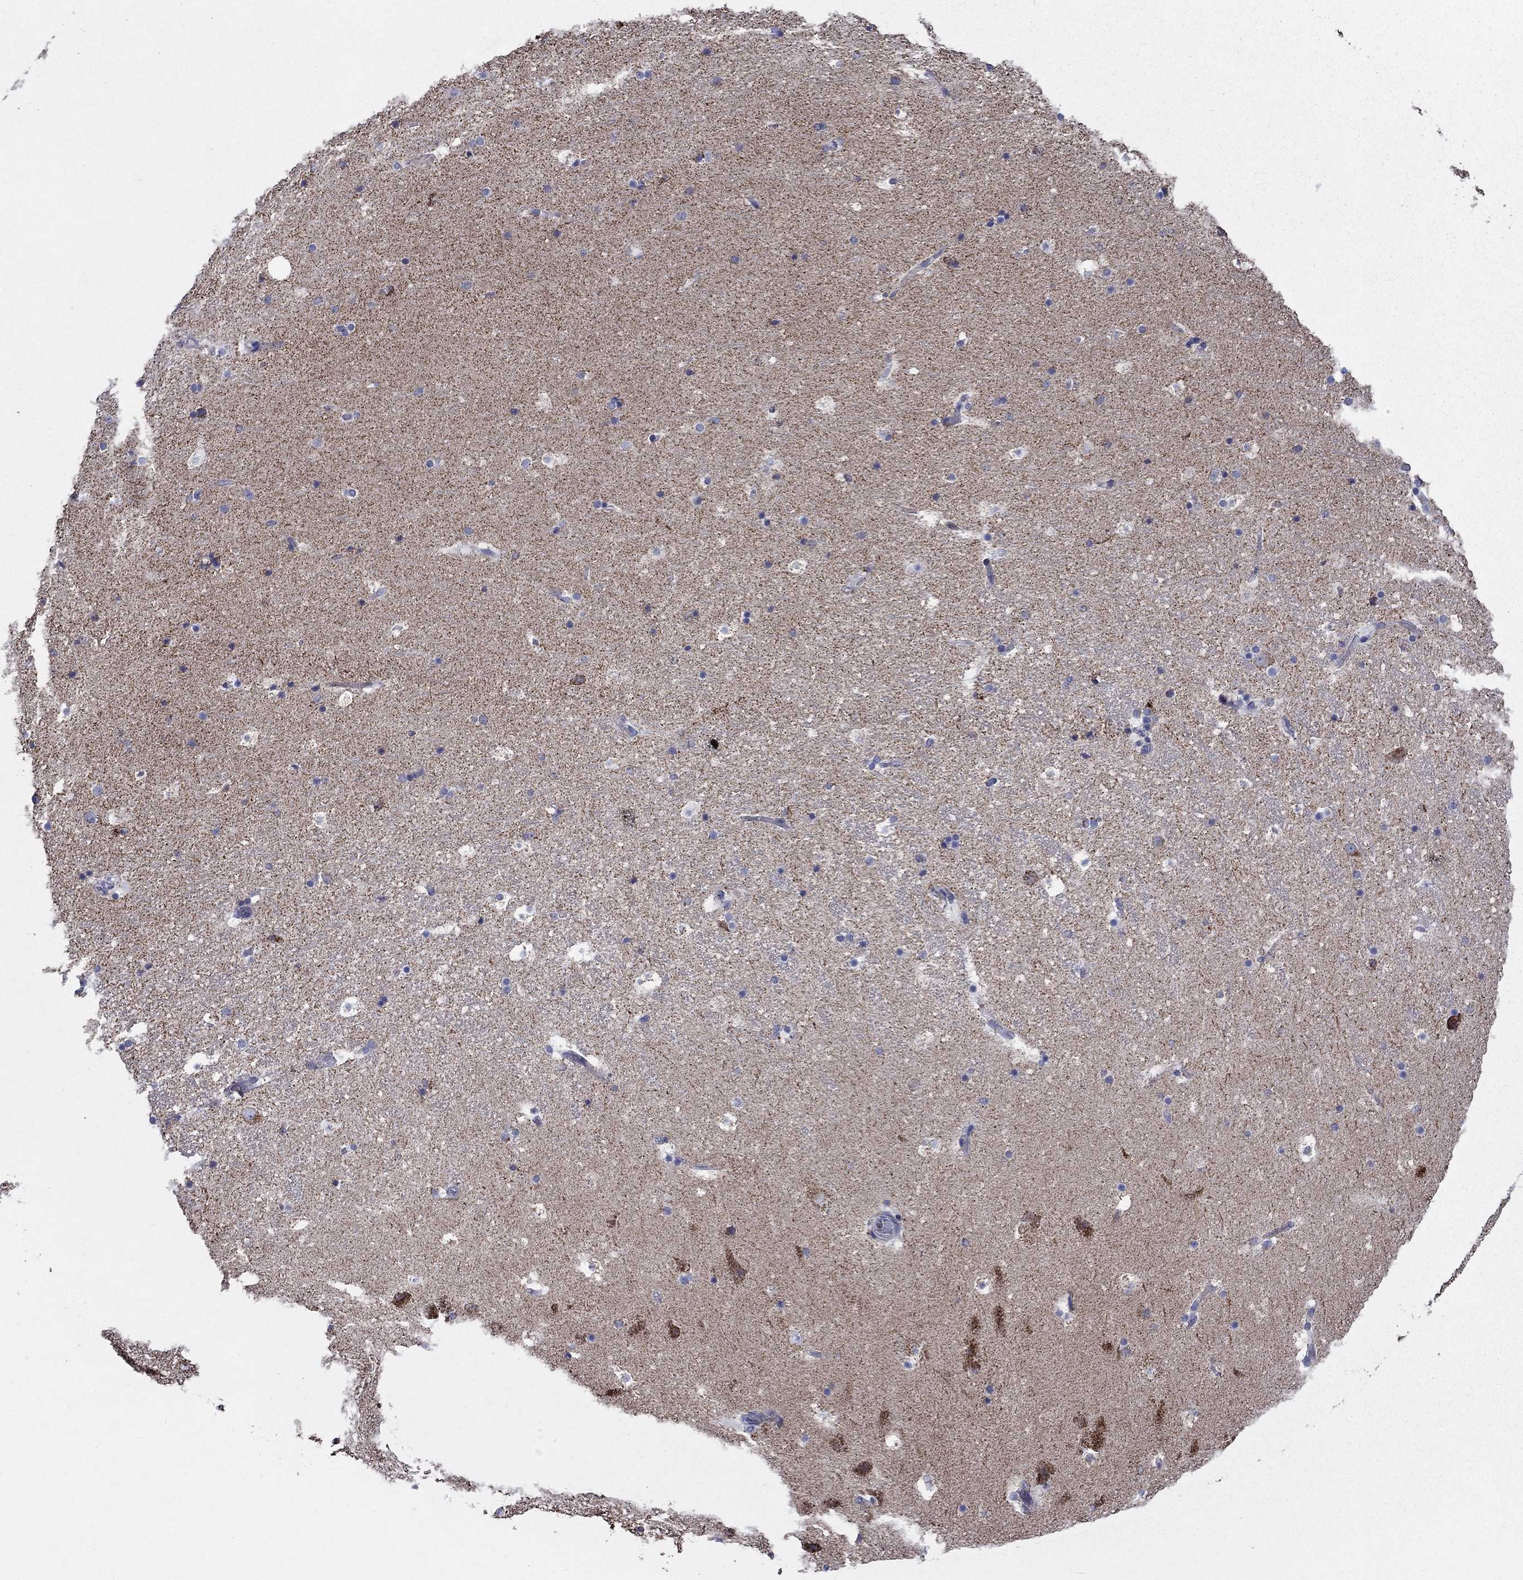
{"staining": {"intensity": "weak", "quantity": "25%-75%", "location": "cytoplasmic/membranous"}, "tissue": "hippocampus", "cell_type": "Glial cells", "image_type": "normal", "snomed": [{"axis": "morphology", "description": "Normal tissue, NOS"}, {"axis": "topography", "description": "Hippocampus"}], "caption": "Protein staining shows weak cytoplasmic/membranous staining in about 25%-75% of glial cells in benign hippocampus. (brown staining indicates protein expression, while blue staining denotes nuclei).", "gene": "NDUFA4L2", "patient": {"sex": "male", "age": 51}}